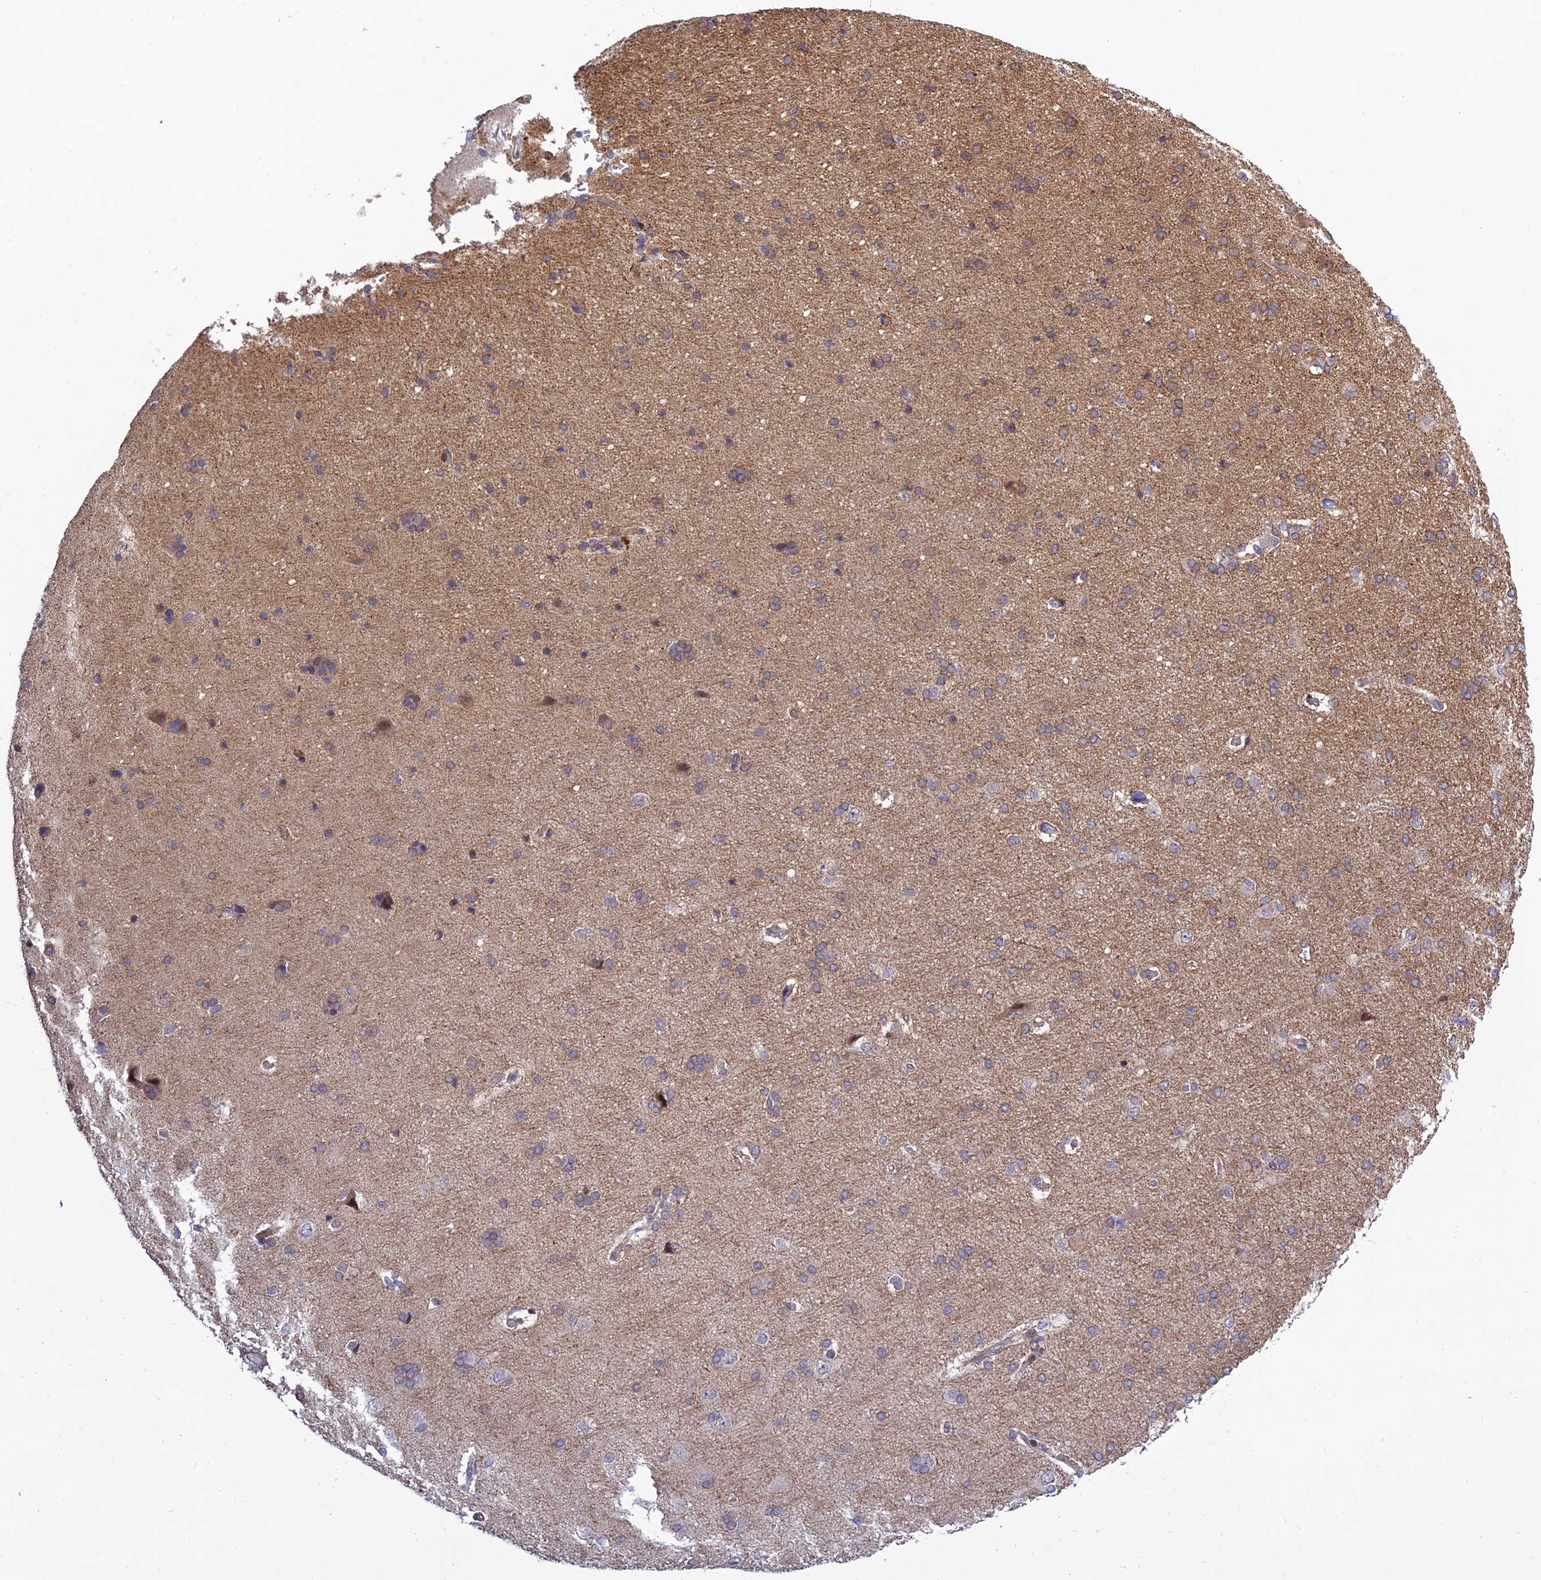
{"staining": {"intensity": "negative", "quantity": "none", "location": "none"}, "tissue": "cerebral cortex", "cell_type": "Endothelial cells", "image_type": "normal", "snomed": [{"axis": "morphology", "description": "Normal tissue, NOS"}, {"axis": "topography", "description": "Cerebral cortex"}], "caption": "IHC of benign human cerebral cortex displays no staining in endothelial cells.", "gene": "PLEKHG2", "patient": {"sex": "male", "age": 62}}